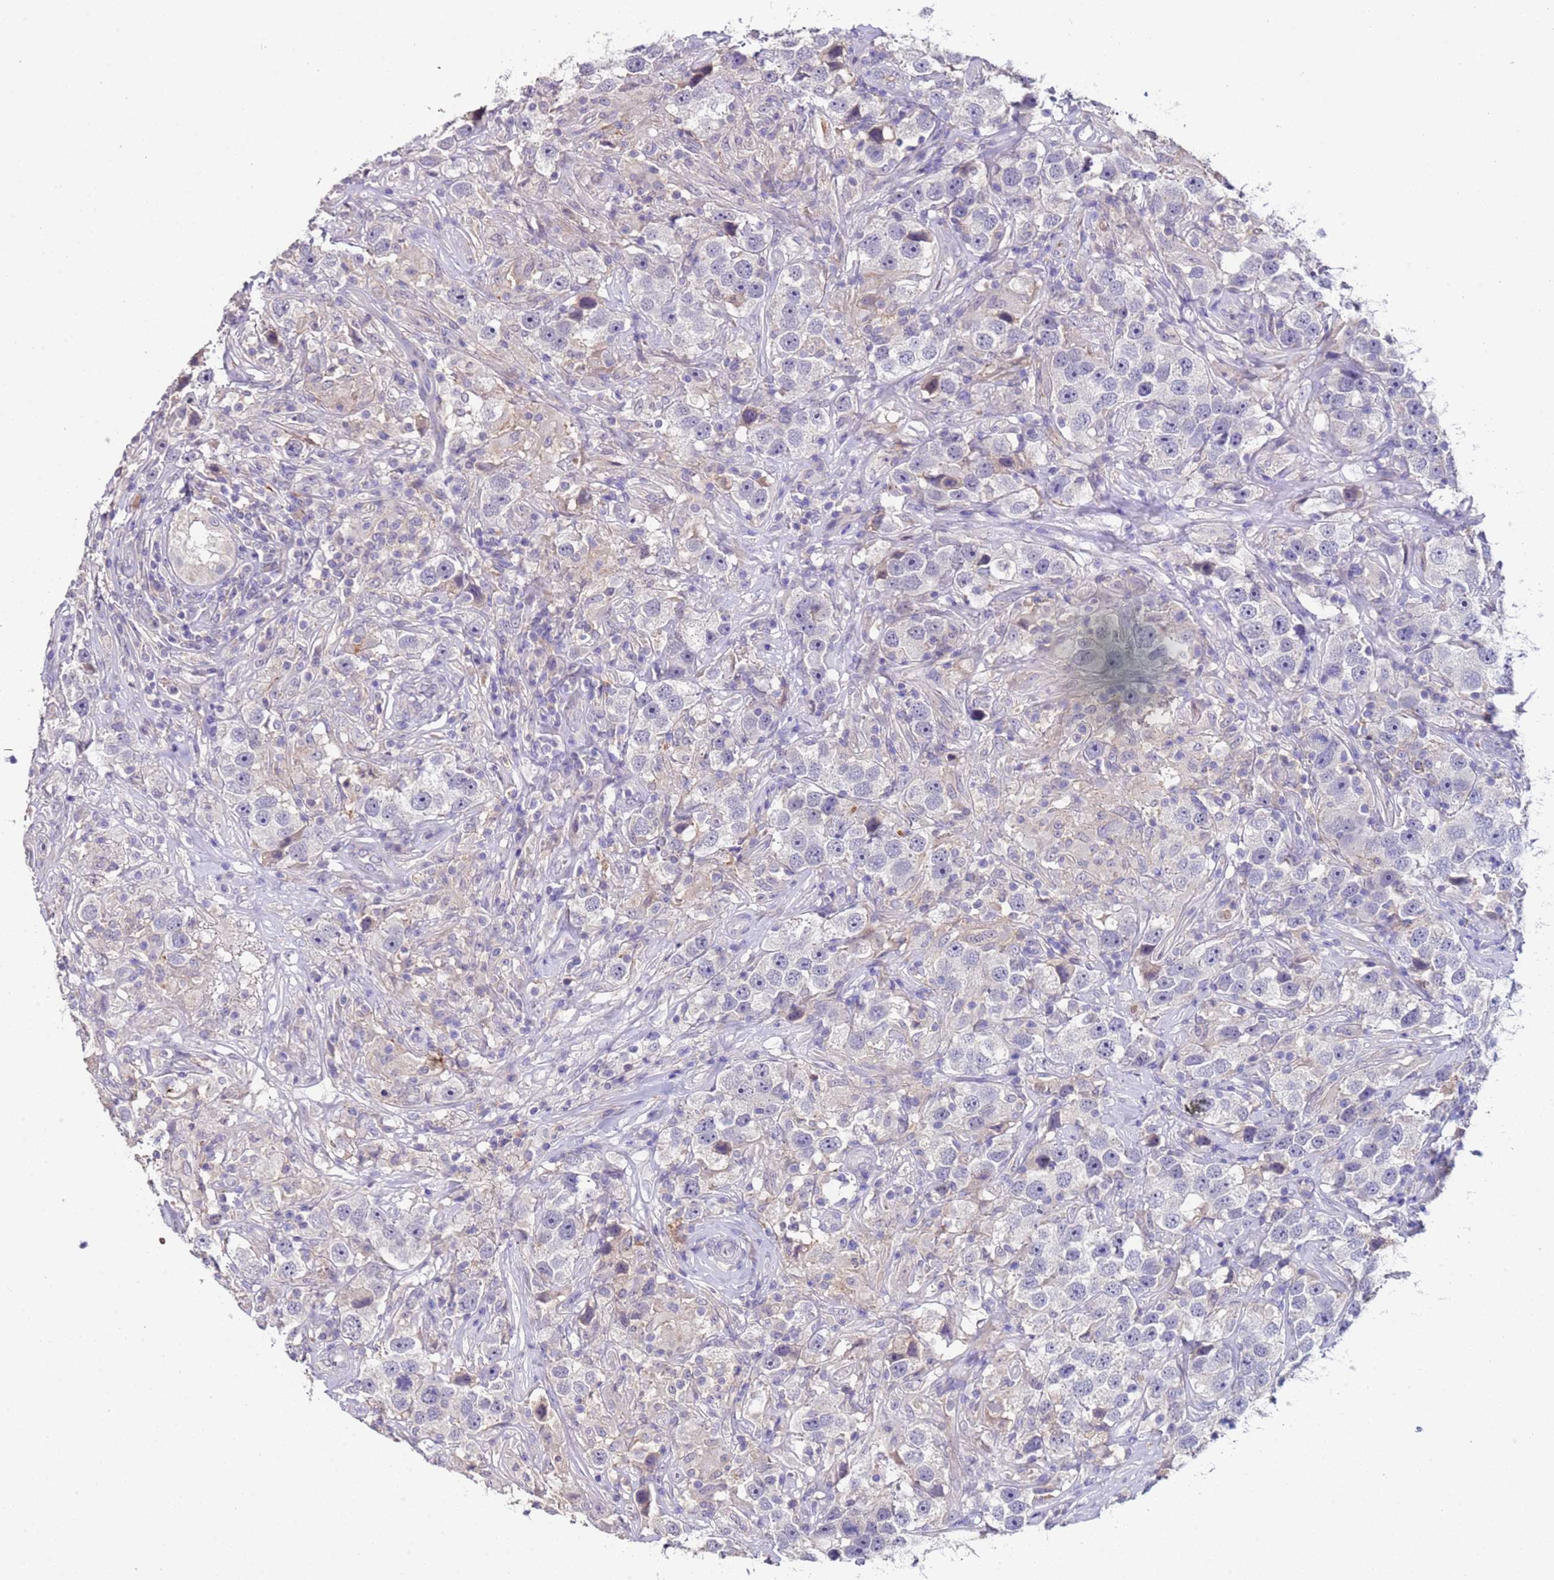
{"staining": {"intensity": "negative", "quantity": "none", "location": "none"}, "tissue": "testis cancer", "cell_type": "Tumor cells", "image_type": "cancer", "snomed": [{"axis": "morphology", "description": "Seminoma, NOS"}, {"axis": "topography", "description": "Testis"}], "caption": "A high-resolution micrograph shows immunohistochemistry (IHC) staining of testis cancer, which reveals no significant staining in tumor cells.", "gene": "ZNF248", "patient": {"sex": "male", "age": 49}}